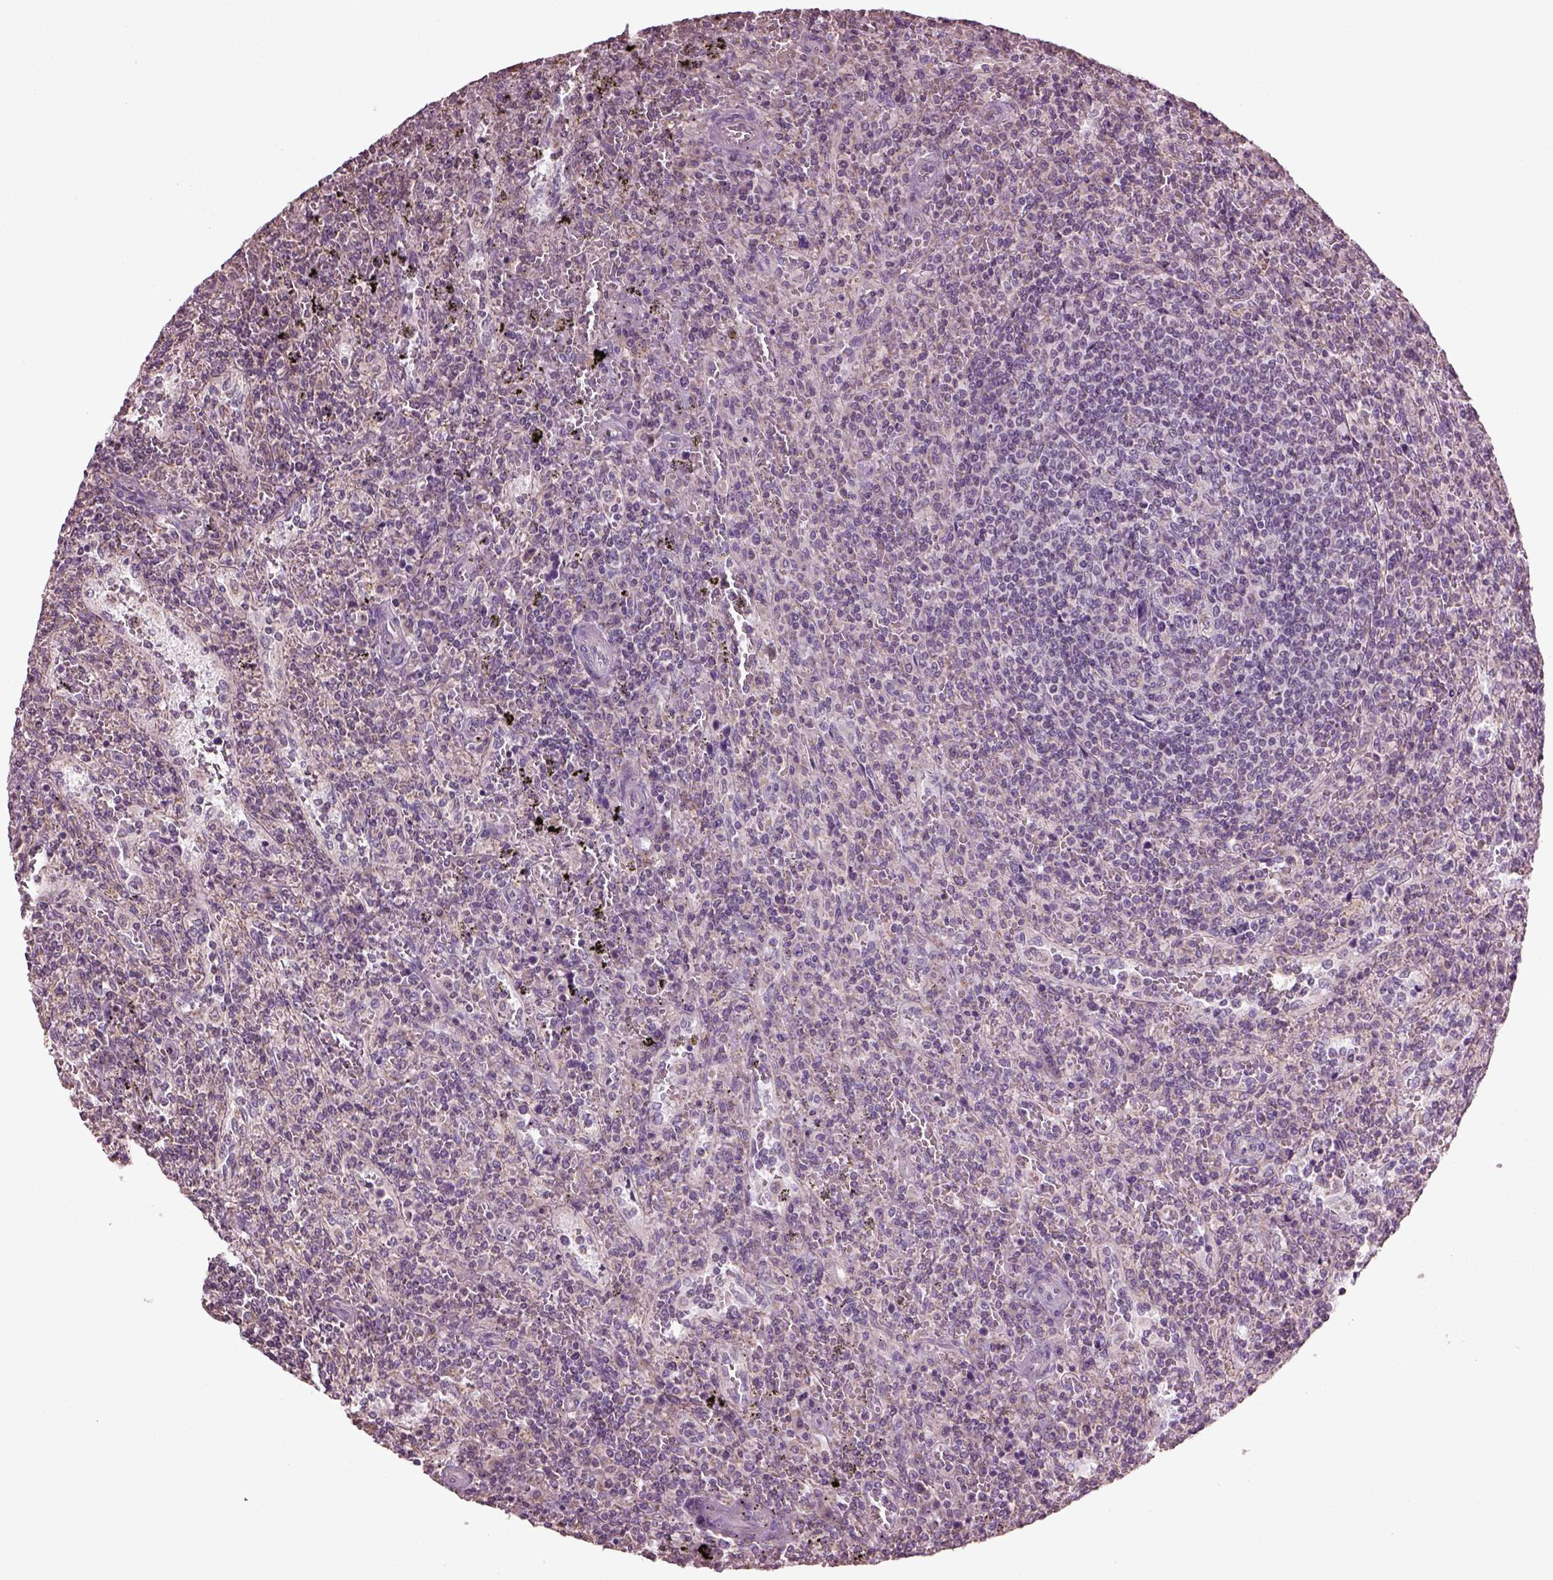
{"staining": {"intensity": "negative", "quantity": "none", "location": "none"}, "tissue": "lymphoma", "cell_type": "Tumor cells", "image_type": "cancer", "snomed": [{"axis": "morphology", "description": "Malignant lymphoma, non-Hodgkin's type, Low grade"}, {"axis": "topography", "description": "Spleen"}], "caption": "DAB immunohistochemical staining of lymphoma demonstrates no significant expression in tumor cells.", "gene": "SPATA7", "patient": {"sex": "male", "age": 62}}